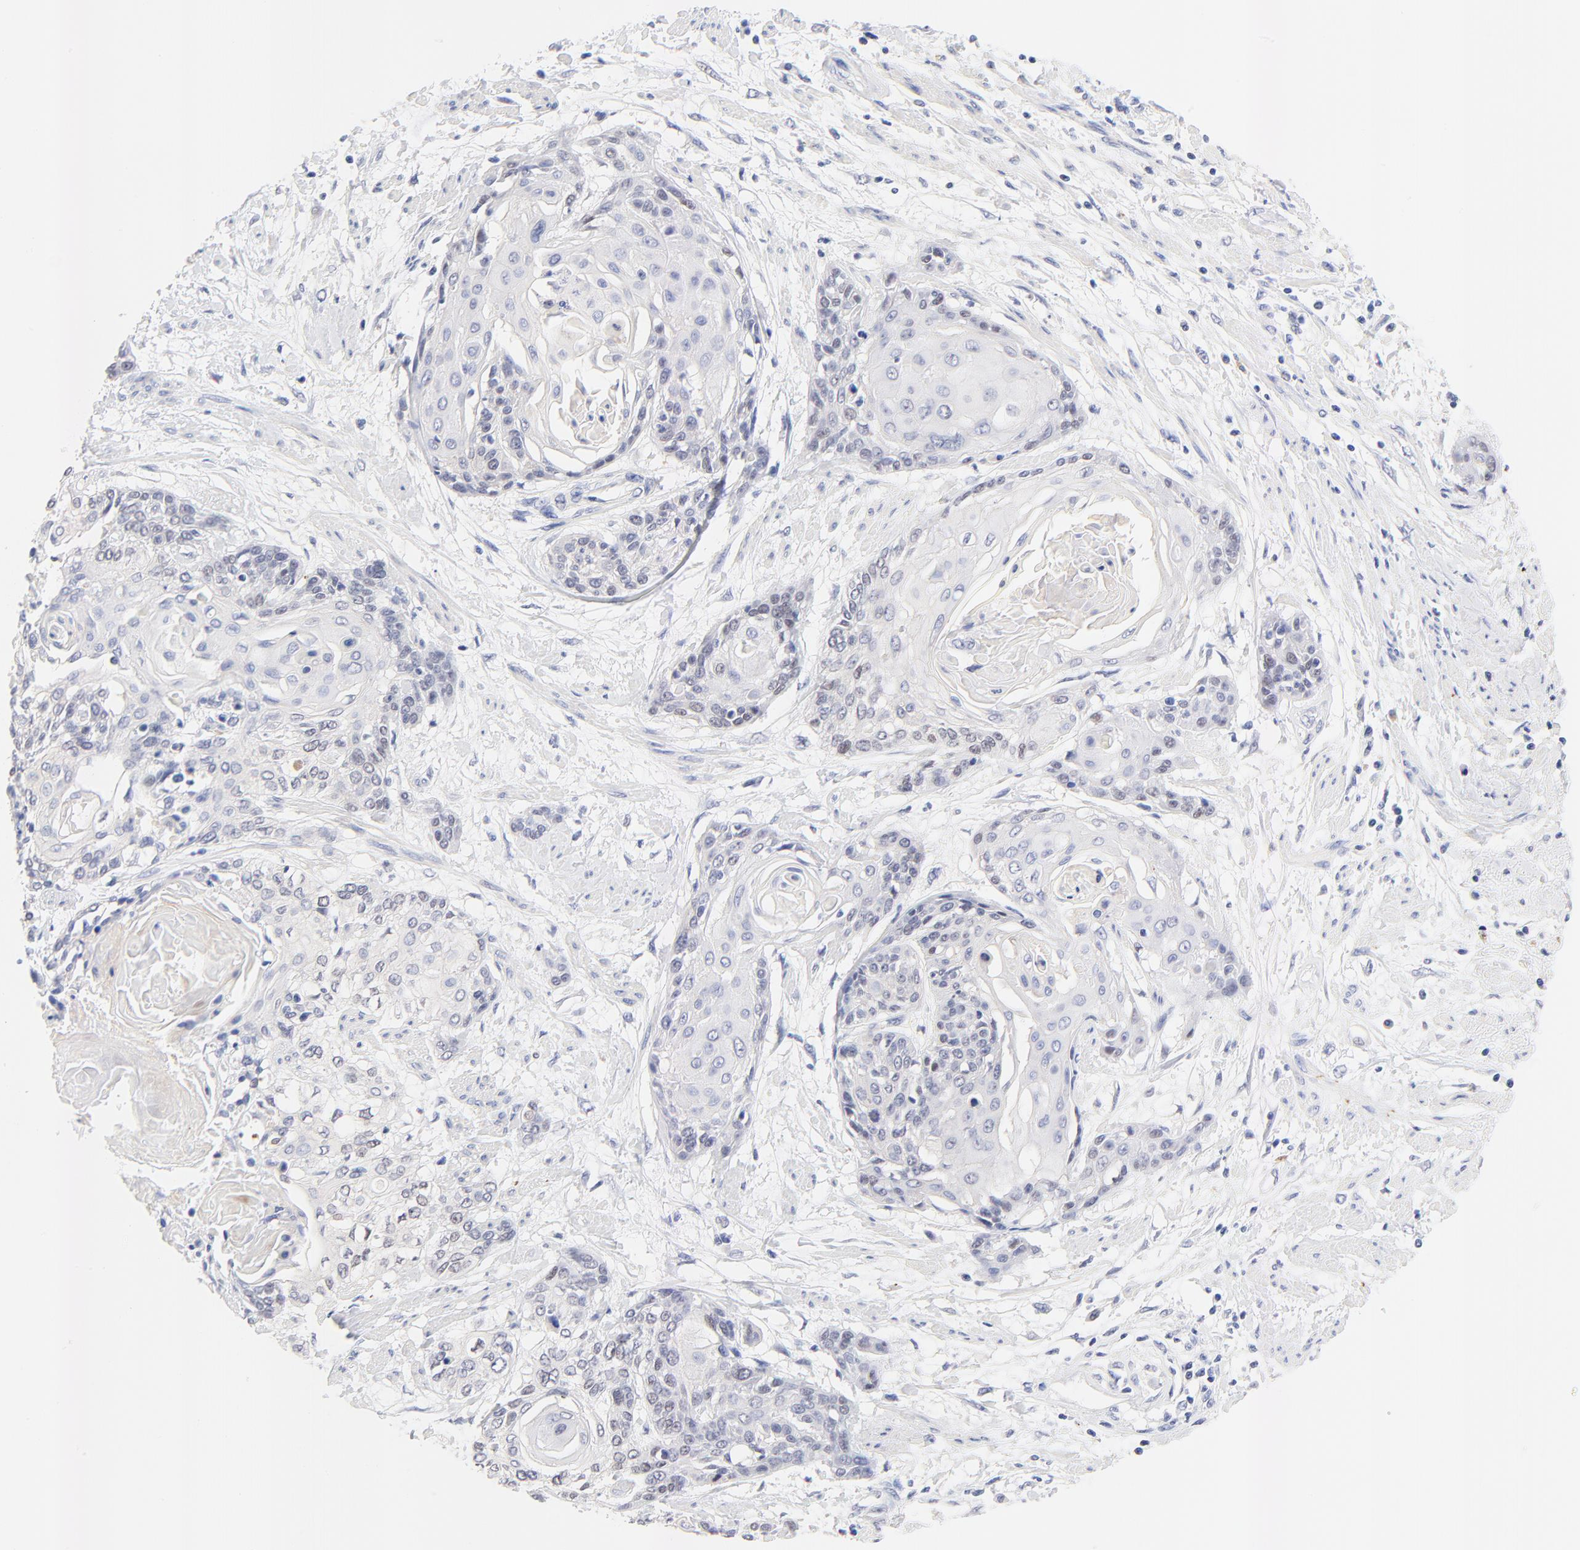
{"staining": {"intensity": "negative", "quantity": "none", "location": "none"}, "tissue": "cervical cancer", "cell_type": "Tumor cells", "image_type": "cancer", "snomed": [{"axis": "morphology", "description": "Squamous cell carcinoma, NOS"}, {"axis": "topography", "description": "Cervix"}], "caption": "Tumor cells are negative for brown protein staining in cervical cancer (squamous cell carcinoma). (Brightfield microscopy of DAB (3,3'-diaminobenzidine) immunohistochemistry at high magnification).", "gene": "FAM117B", "patient": {"sex": "female", "age": 57}}